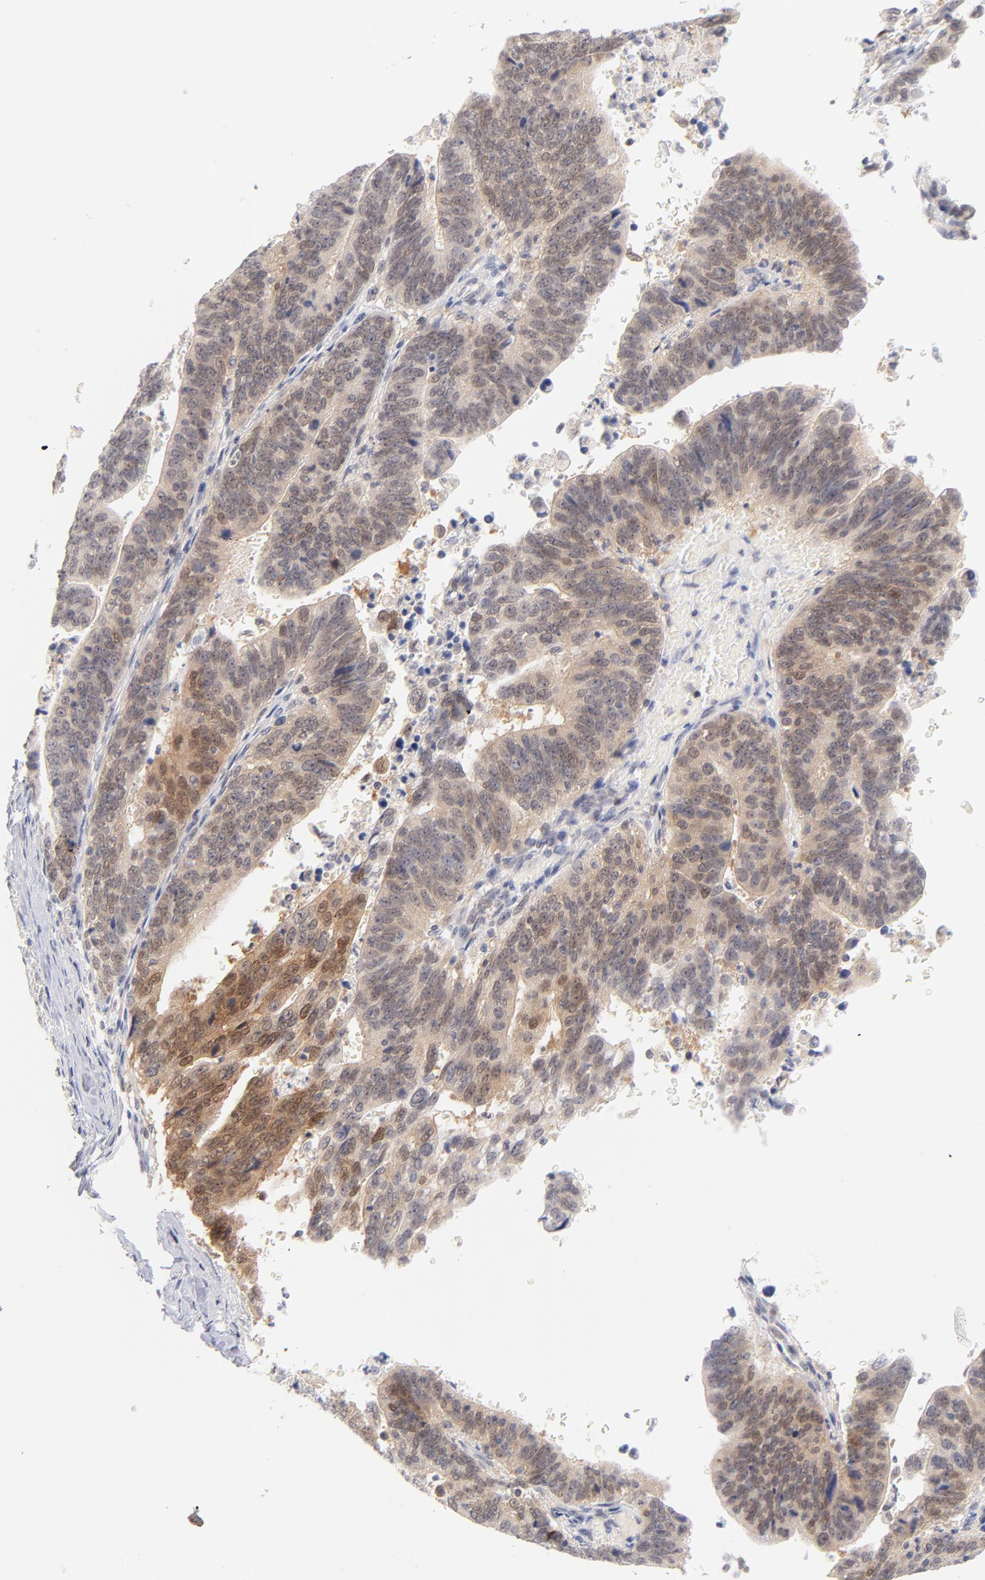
{"staining": {"intensity": "weak", "quantity": "25%-75%", "location": "cytoplasmic/membranous,nuclear"}, "tissue": "stomach cancer", "cell_type": "Tumor cells", "image_type": "cancer", "snomed": [{"axis": "morphology", "description": "Adenocarcinoma, NOS"}, {"axis": "topography", "description": "Stomach, upper"}], "caption": "Immunohistochemical staining of human stomach cancer reveals low levels of weak cytoplasmic/membranous and nuclear protein positivity in approximately 25%-75% of tumor cells.", "gene": "CASP6", "patient": {"sex": "female", "age": 50}}